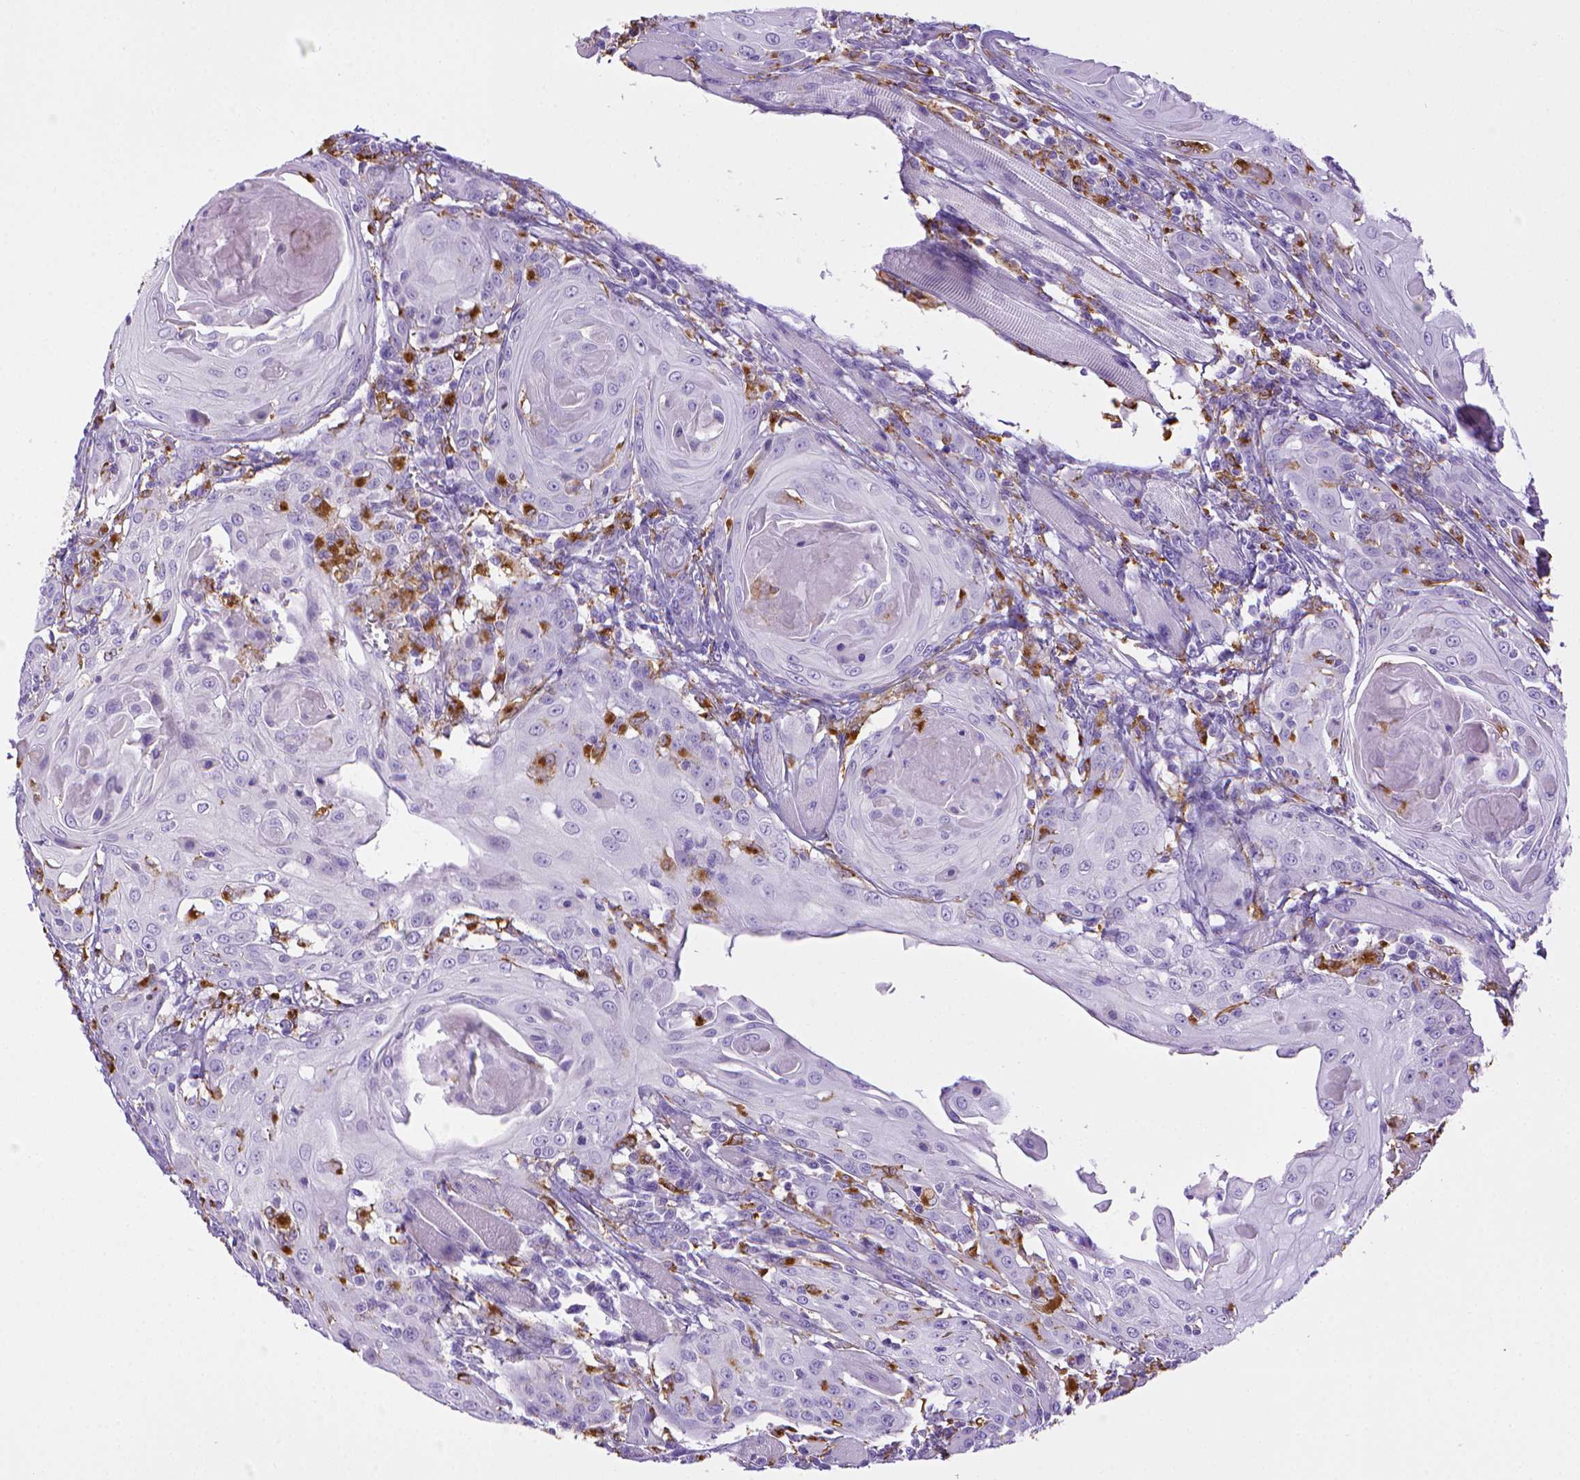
{"staining": {"intensity": "negative", "quantity": "none", "location": "none"}, "tissue": "head and neck cancer", "cell_type": "Tumor cells", "image_type": "cancer", "snomed": [{"axis": "morphology", "description": "Squamous cell carcinoma, NOS"}, {"axis": "topography", "description": "Head-Neck"}], "caption": "Protein analysis of squamous cell carcinoma (head and neck) demonstrates no significant staining in tumor cells.", "gene": "CD68", "patient": {"sex": "female", "age": 80}}